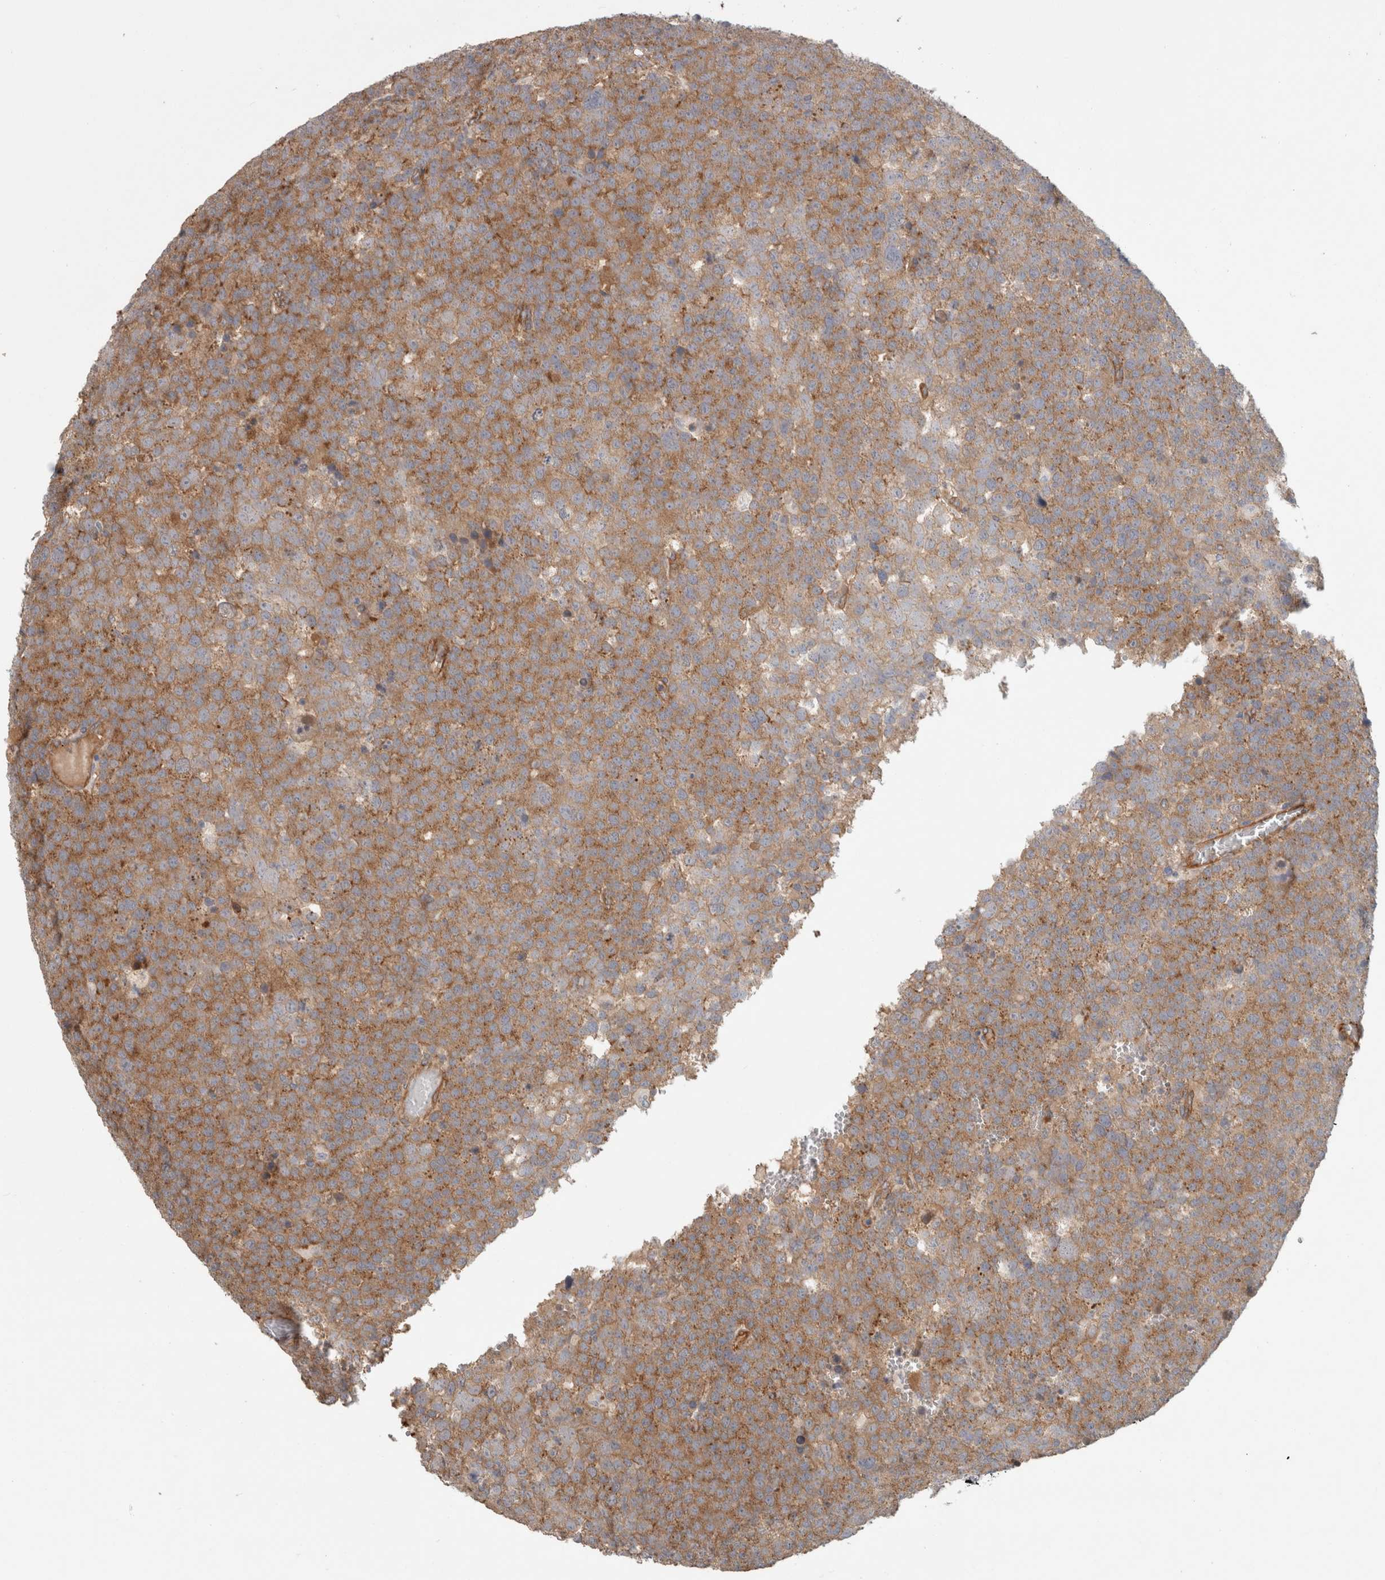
{"staining": {"intensity": "moderate", "quantity": ">75%", "location": "cytoplasmic/membranous"}, "tissue": "testis cancer", "cell_type": "Tumor cells", "image_type": "cancer", "snomed": [{"axis": "morphology", "description": "Seminoma, NOS"}, {"axis": "topography", "description": "Testis"}], "caption": "Seminoma (testis) stained with DAB immunohistochemistry exhibits medium levels of moderate cytoplasmic/membranous expression in approximately >75% of tumor cells.", "gene": "RASAL2", "patient": {"sex": "male", "age": 71}}